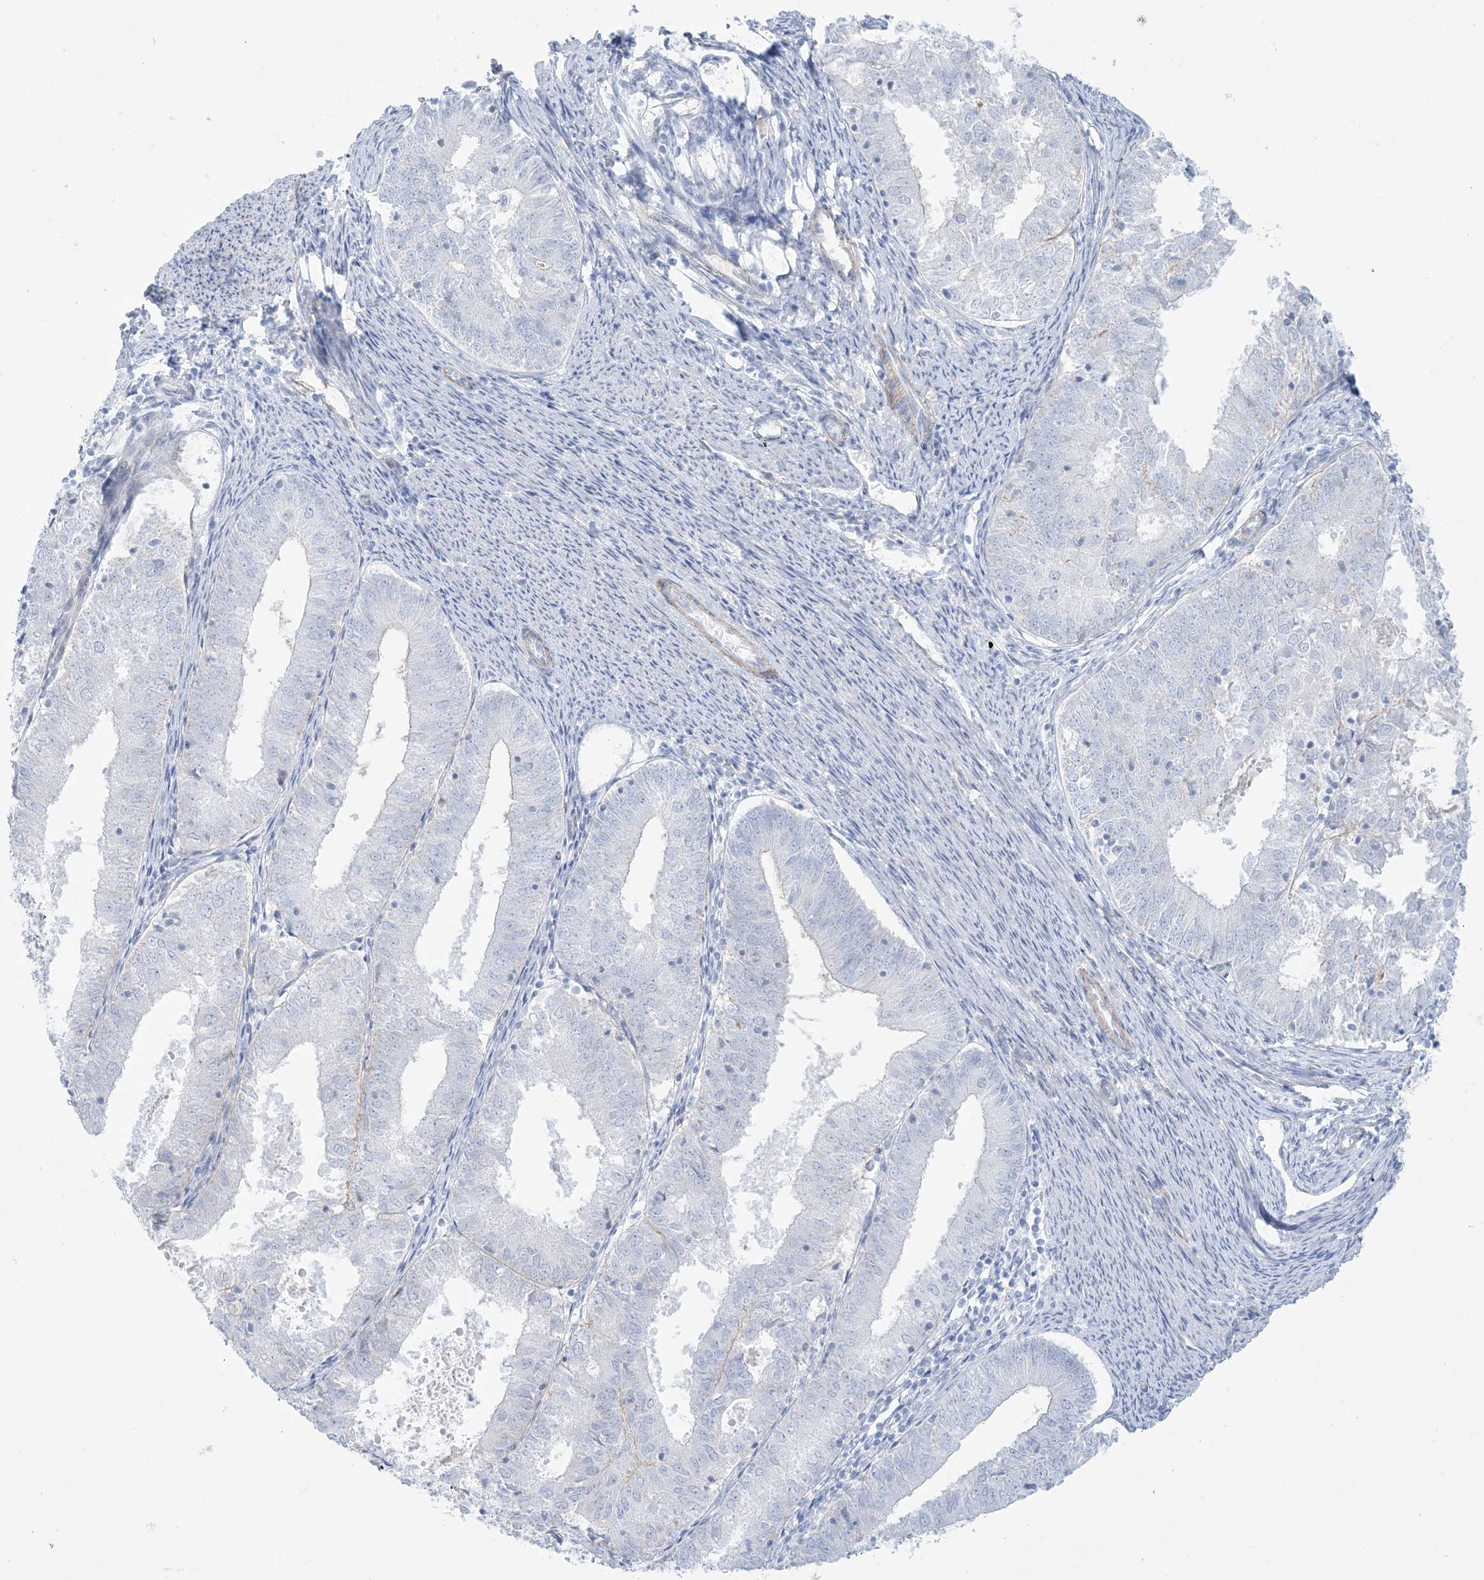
{"staining": {"intensity": "negative", "quantity": "none", "location": "none"}, "tissue": "endometrial cancer", "cell_type": "Tumor cells", "image_type": "cancer", "snomed": [{"axis": "morphology", "description": "Adenocarcinoma, NOS"}, {"axis": "topography", "description": "Endometrium"}], "caption": "An immunohistochemistry image of adenocarcinoma (endometrial) is shown. There is no staining in tumor cells of adenocarcinoma (endometrial).", "gene": "AGXT", "patient": {"sex": "female", "age": 57}}